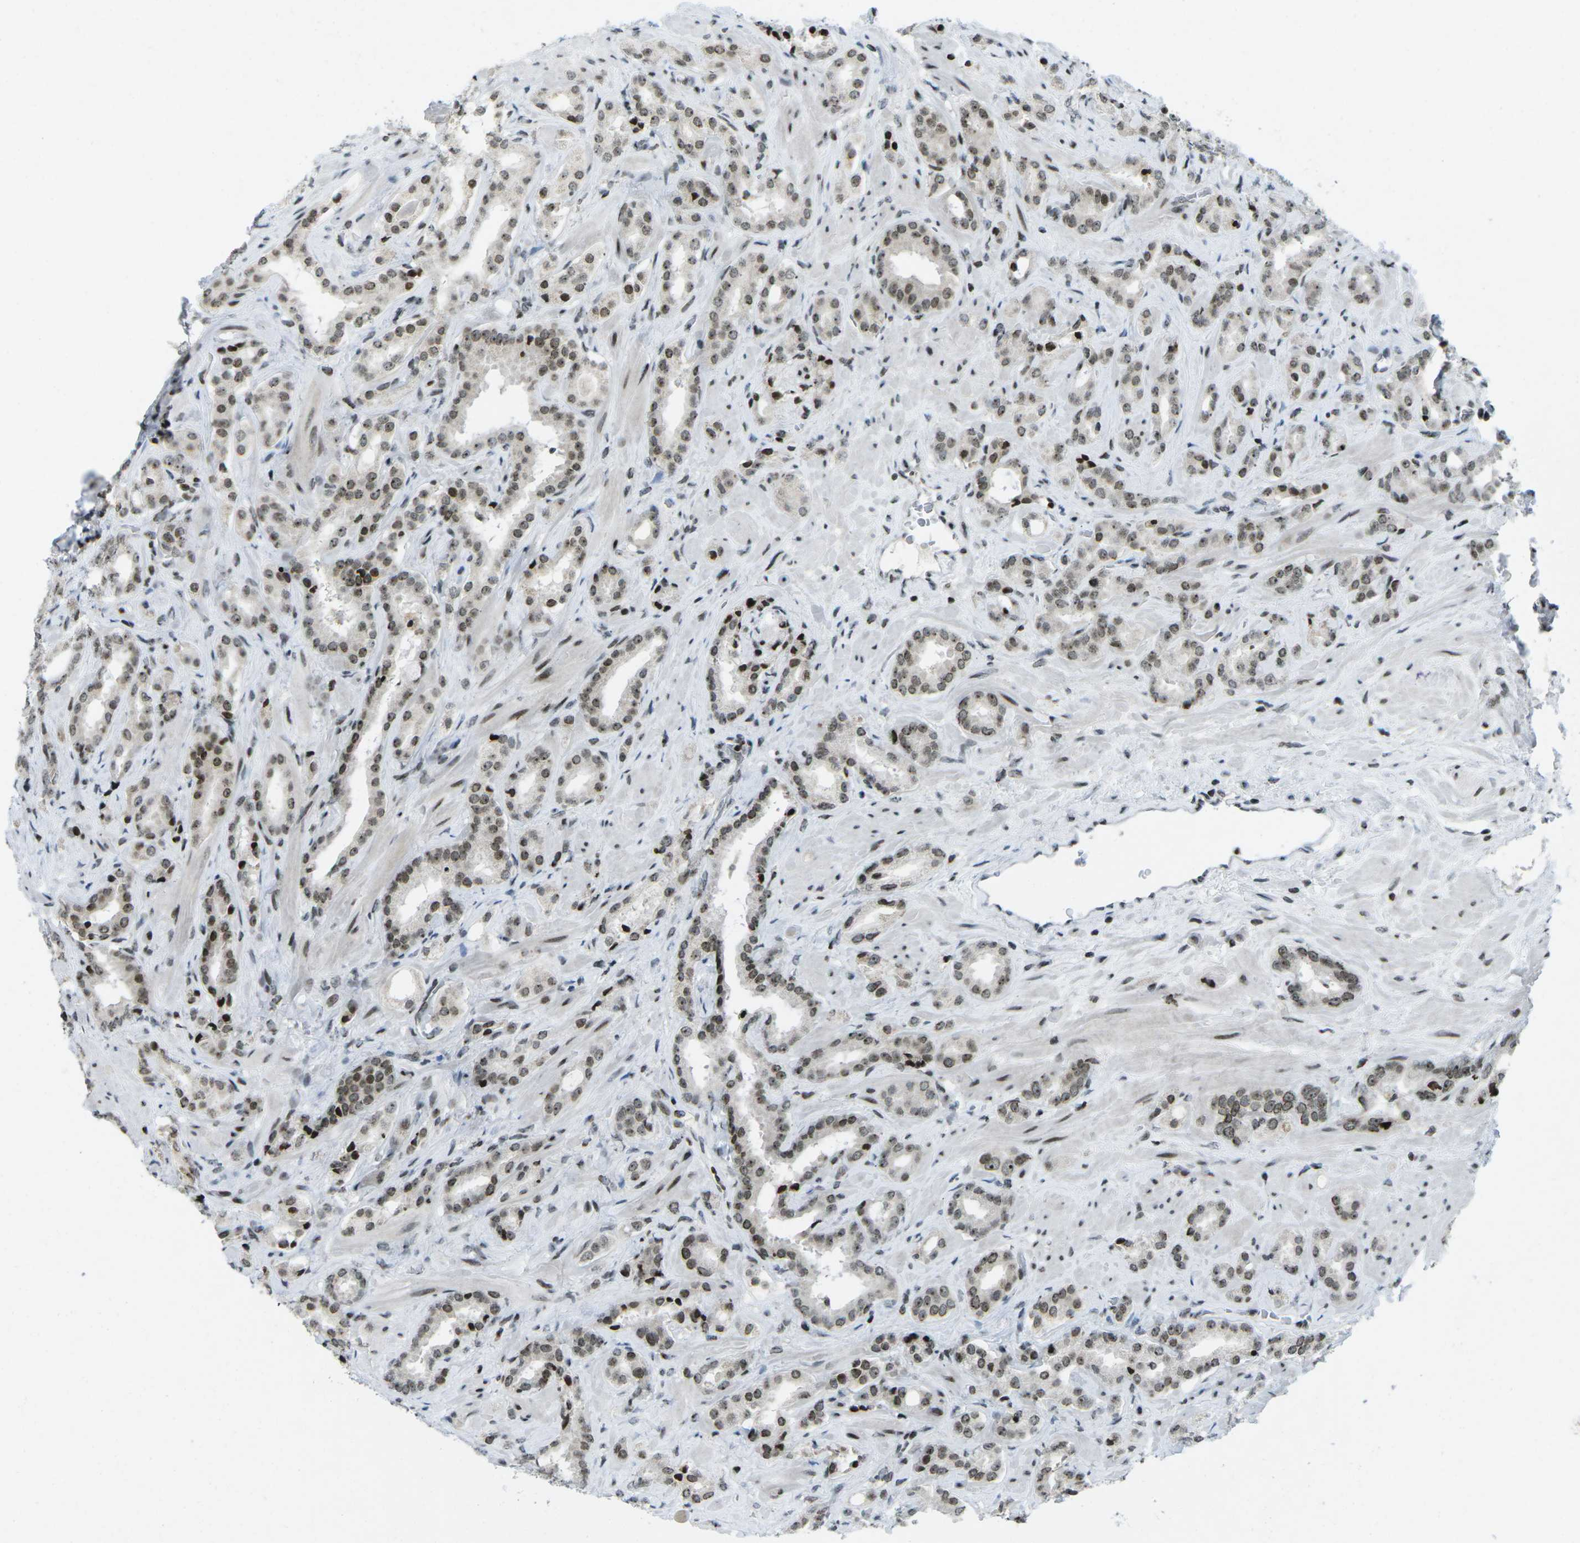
{"staining": {"intensity": "strong", "quantity": ">75%", "location": "nuclear"}, "tissue": "prostate cancer", "cell_type": "Tumor cells", "image_type": "cancer", "snomed": [{"axis": "morphology", "description": "Adenocarcinoma, High grade"}, {"axis": "topography", "description": "Prostate"}], "caption": "Strong nuclear positivity for a protein is present in about >75% of tumor cells of prostate cancer using immunohistochemistry (IHC).", "gene": "EME1", "patient": {"sex": "male", "age": 64}}